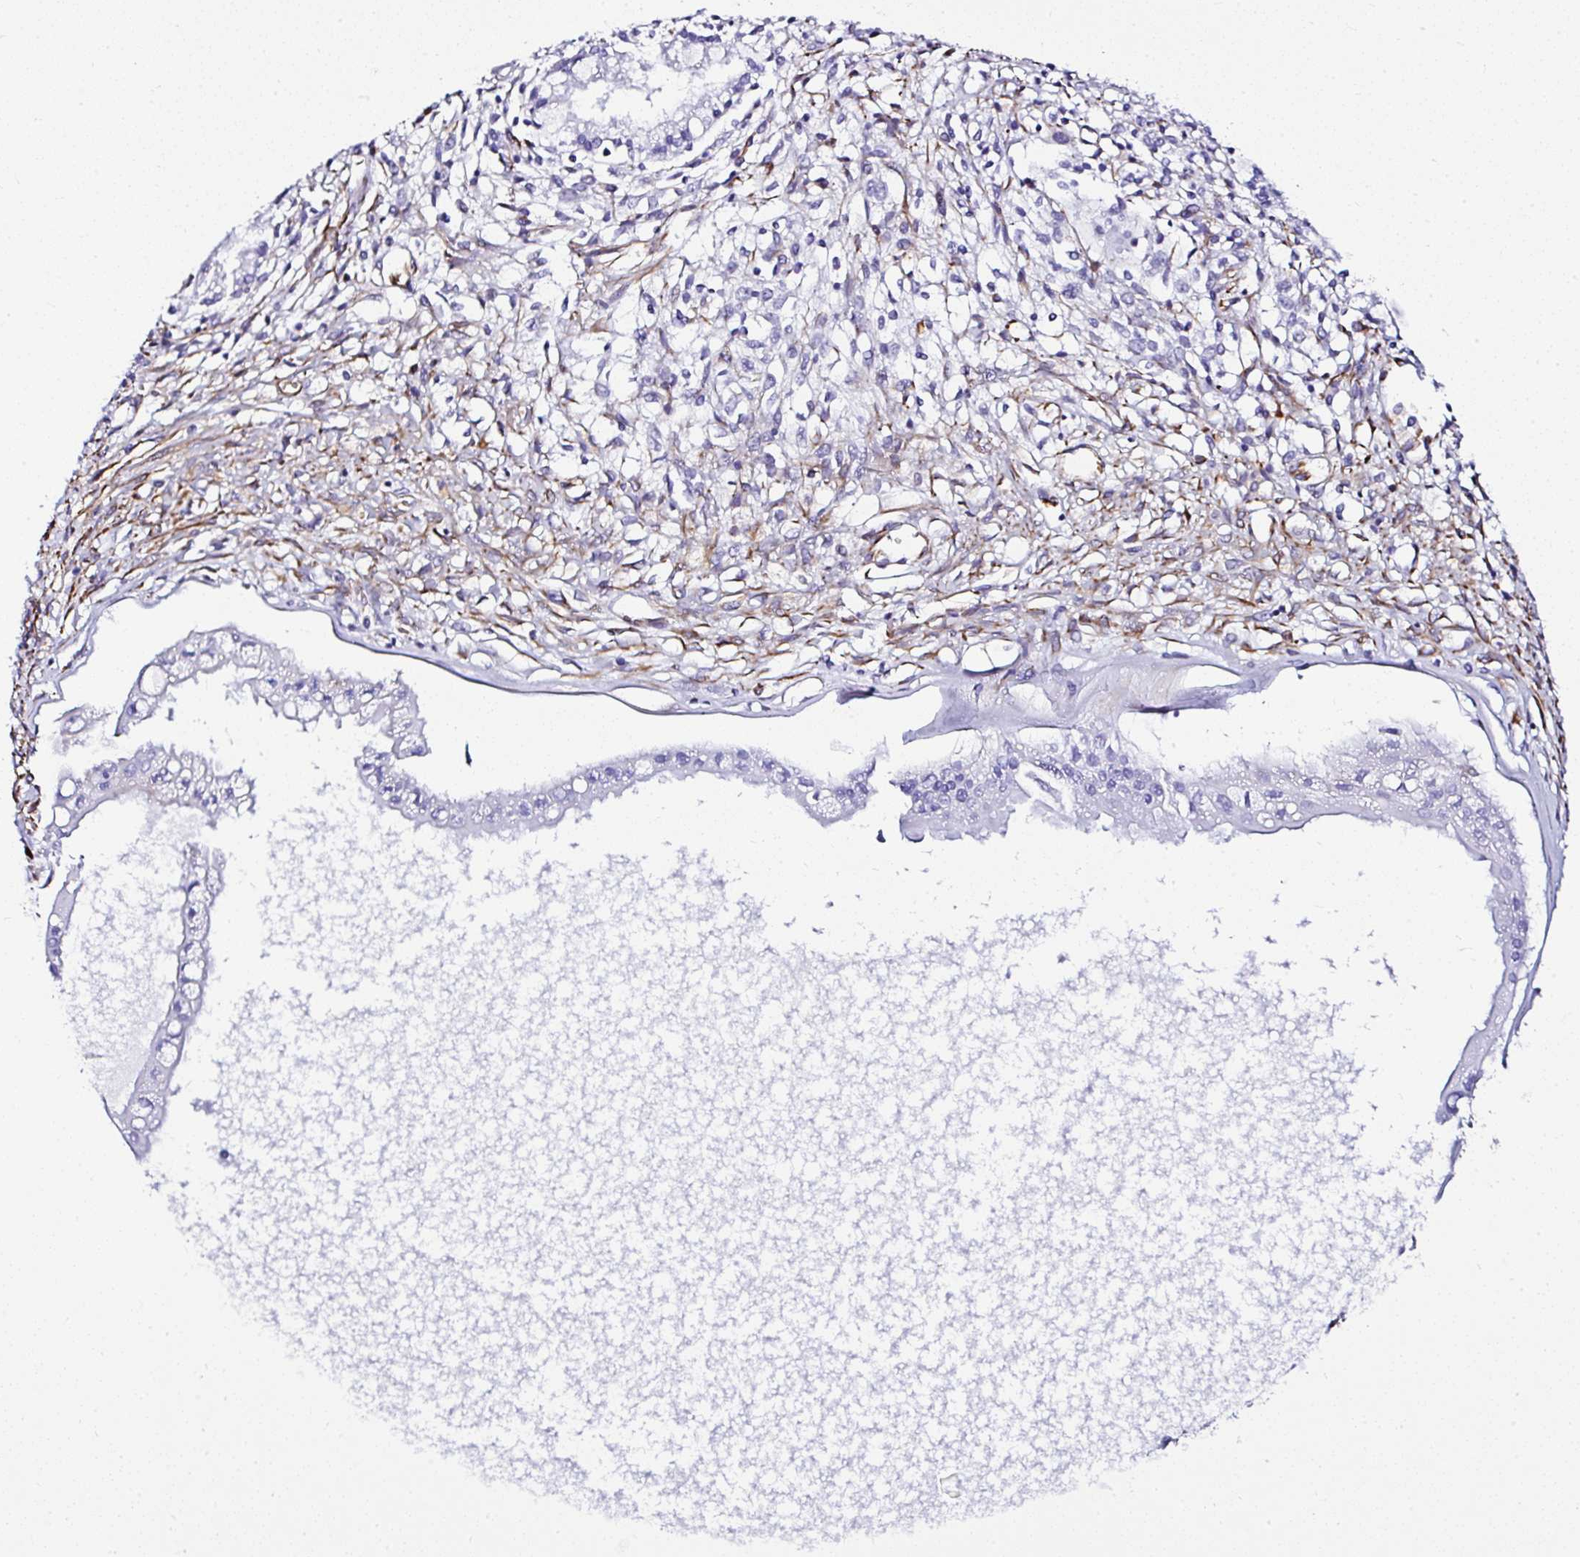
{"staining": {"intensity": "negative", "quantity": "none", "location": "none"}, "tissue": "ovarian cancer", "cell_type": "Tumor cells", "image_type": "cancer", "snomed": [{"axis": "morphology", "description": "Cystadenocarcinoma, mucinous, NOS"}, {"axis": "topography", "description": "Ovary"}], "caption": "Ovarian cancer (mucinous cystadenocarcinoma) stained for a protein using IHC demonstrates no staining tumor cells.", "gene": "DEPDC5", "patient": {"sex": "female", "age": 34}}